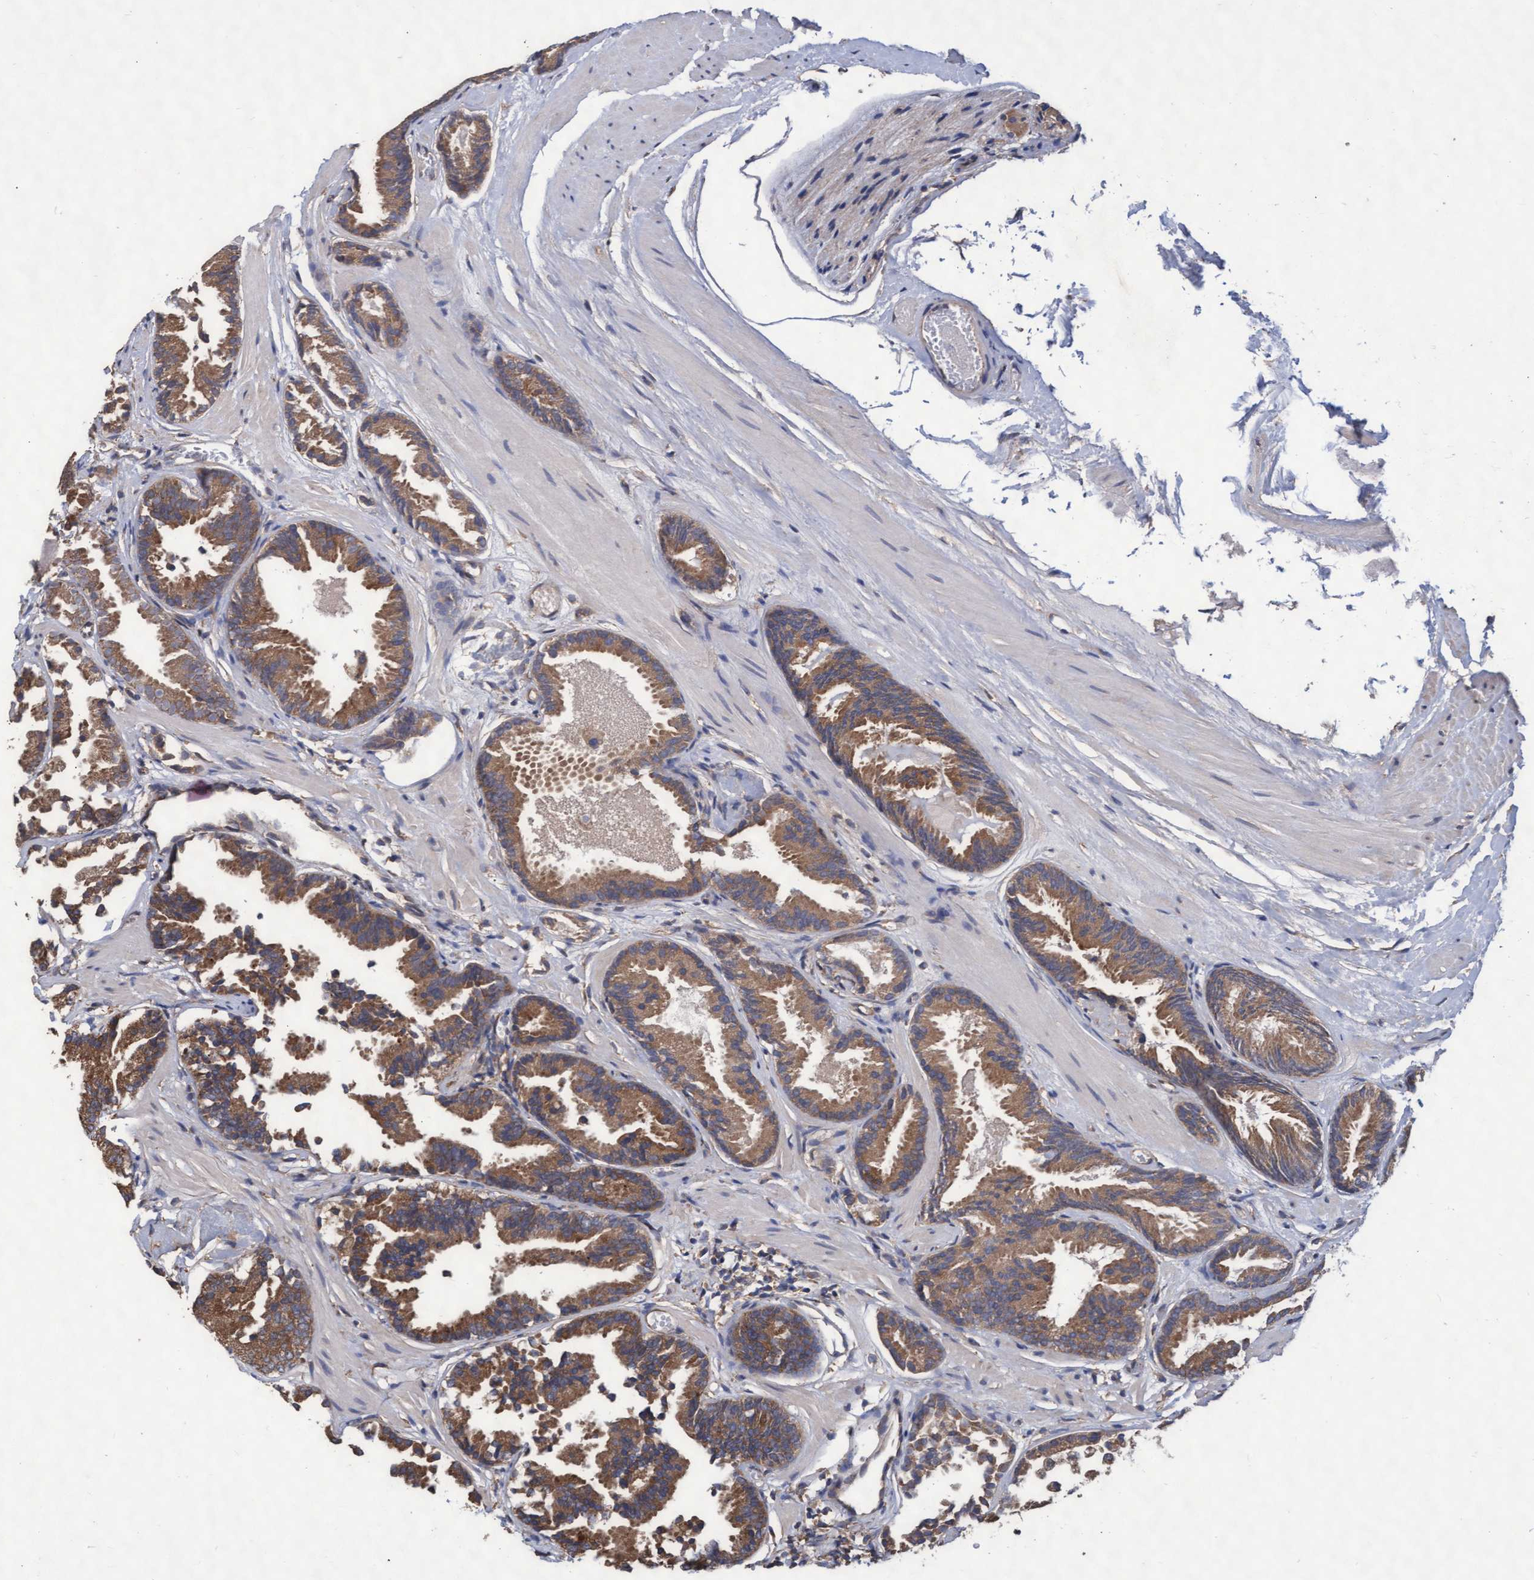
{"staining": {"intensity": "moderate", "quantity": ">75%", "location": "cytoplasmic/membranous"}, "tissue": "prostate cancer", "cell_type": "Tumor cells", "image_type": "cancer", "snomed": [{"axis": "morphology", "description": "Adenocarcinoma, Low grade"}, {"axis": "topography", "description": "Prostate"}], "caption": "Prostate adenocarcinoma (low-grade) tissue exhibits moderate cytoplasmic/membranous expression in approximately >75% of tumor cells (DAB (3,3'-diaminobenzidine) IHC, brown staining for protein, blue staining for nuclei).", "gene": "ABCF2", "patient": {"sex": "male", "age": 51}}